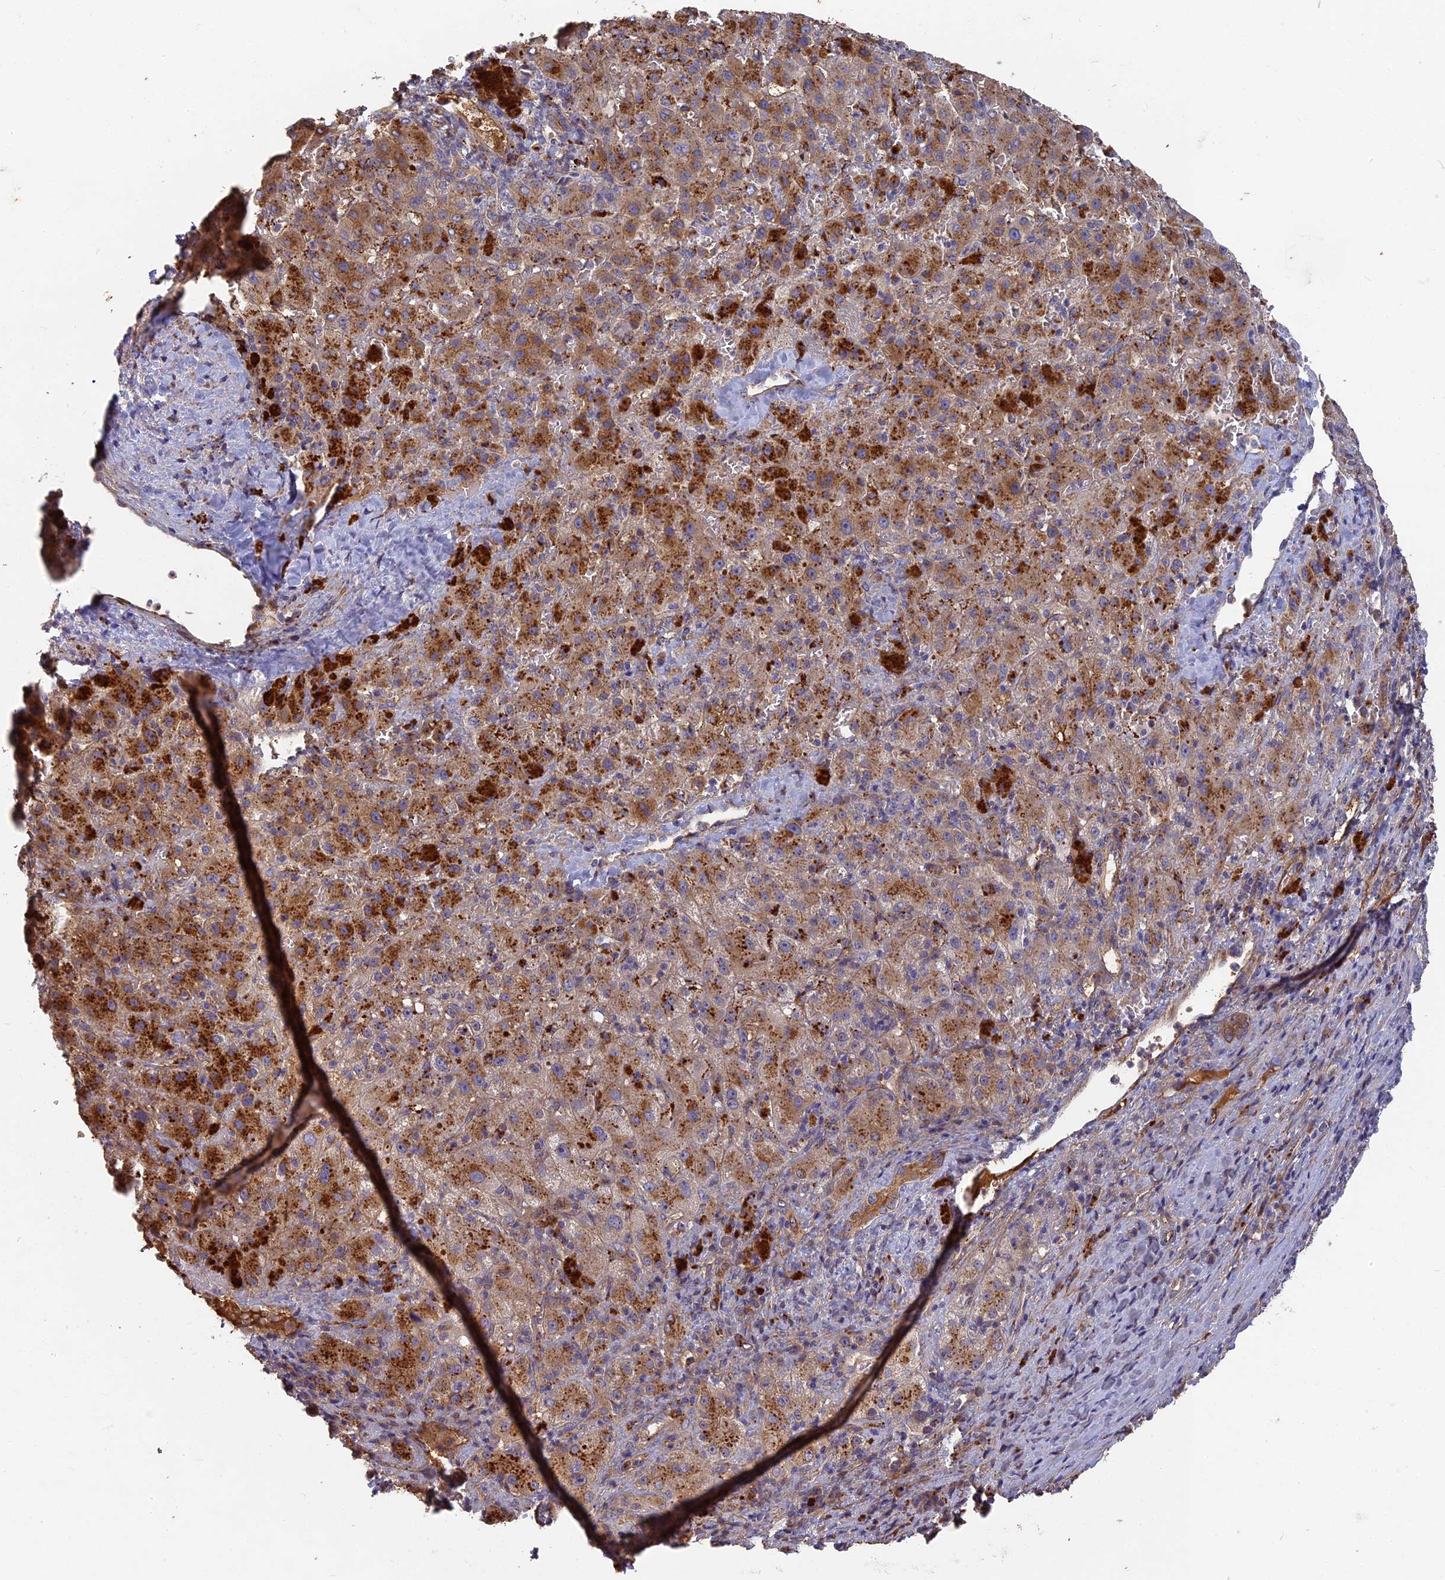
{"staining": {"intensity": "strong", "quantity": "25%-75%", "location": "cytoplasmic/membranous"}, "tissue": "liver cancer", "cell_type": "Tumor cells", "image_type": "cancer", "snomed": [{"axis": "morphology", "description": "Carcinoma, Hepatocellular, NOS"}, {"axis": "topography", "description": "Liver"}], "caption": "Strong cytoplasmic/membranous positivity is present in approximately 25%-75% of tumor cells in liver cancer (hepatocellular carcinoma). The staining was performed using DAB (3,3'-diaminobenzidine) to visualize the protein expression in brown, while the nuclei were stained in blue with hematoxylin (Magnification: 20x).", "gene": "ERMAP", "patient": {"sex": "female", "age": 58}}